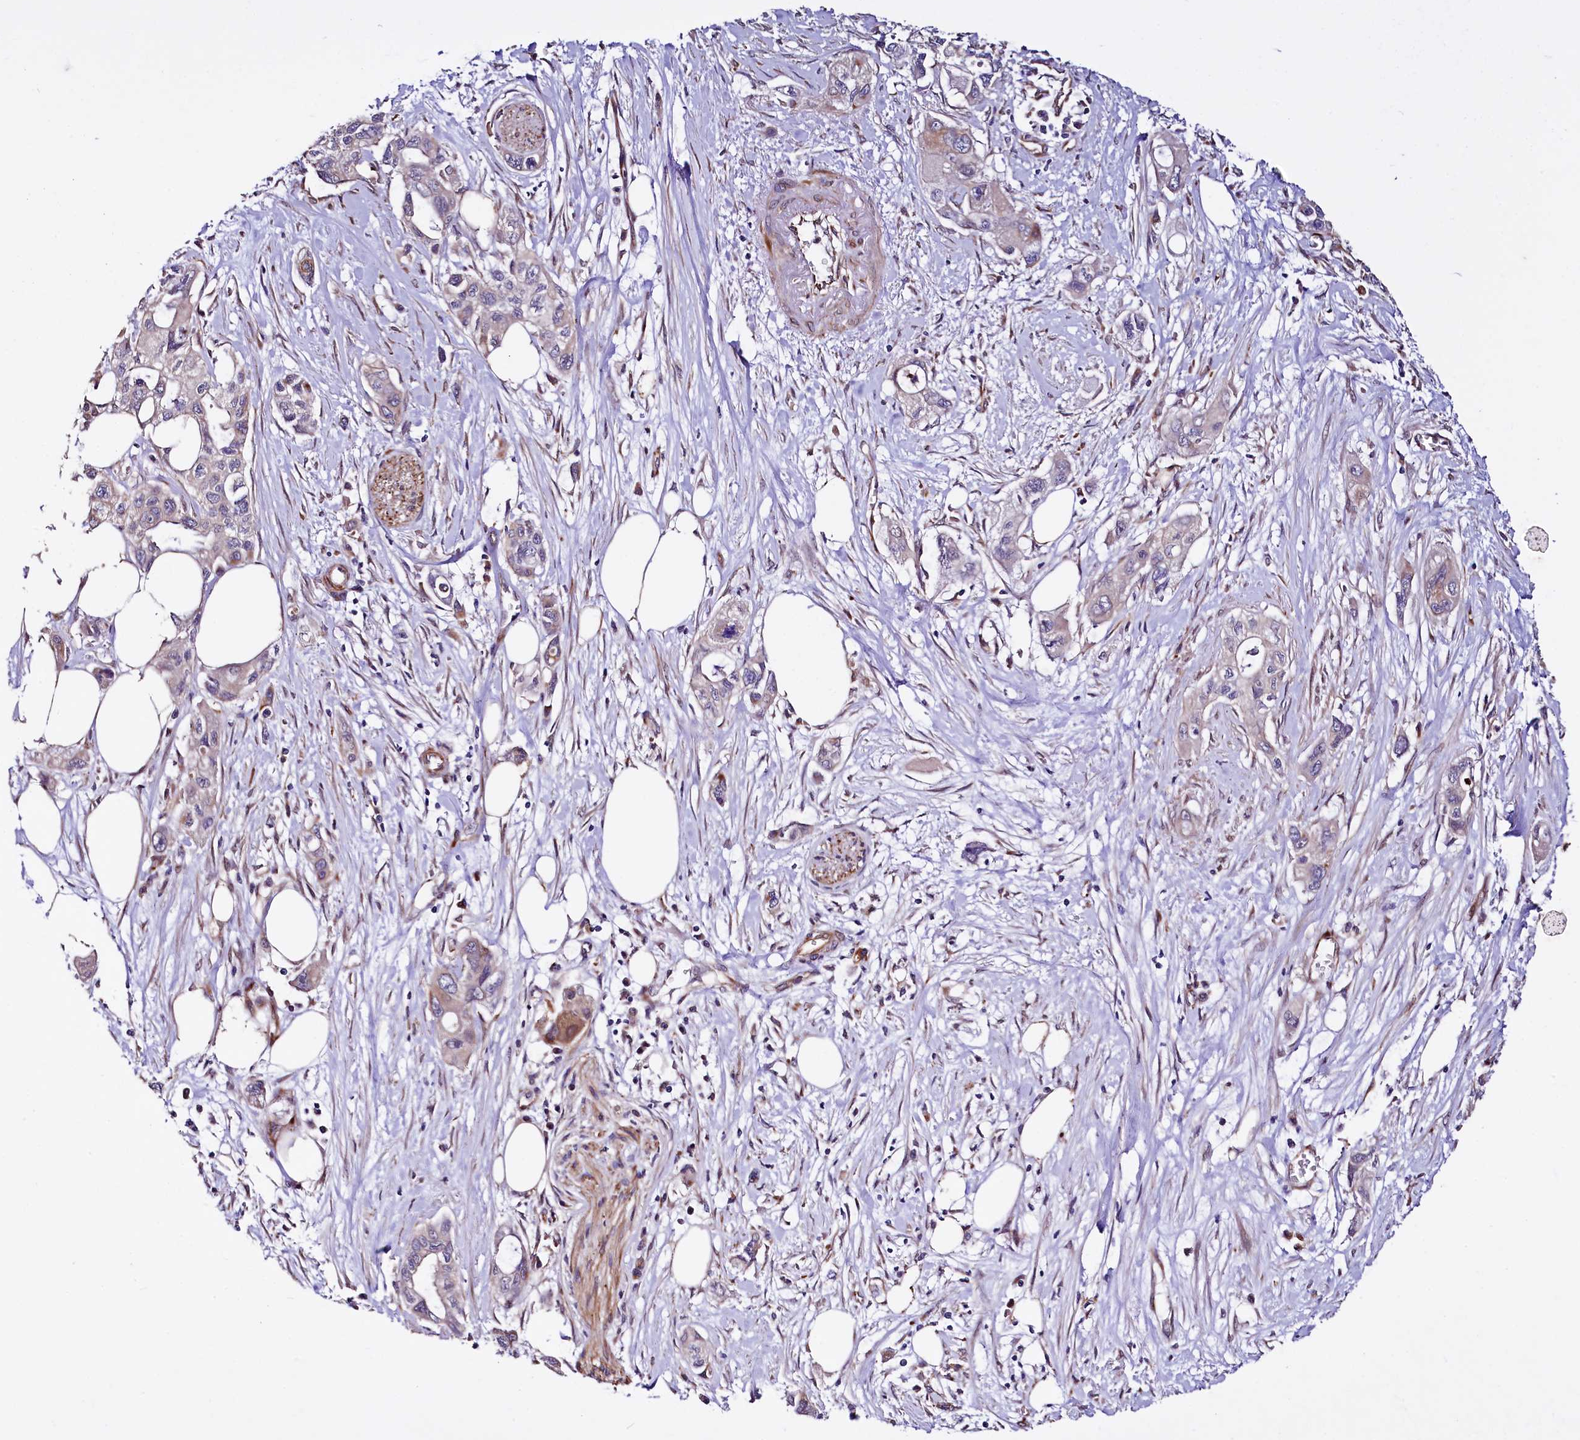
{"staining": {"intensity": "negative", "quantity": "none", "location": "none"}, "tissue": "pancreatic cancer", "cell_type": "Tumor cells", "image_type": "cancer", "snomed": [{"axis": "morphology", "description": "Adenocarcinoma, NOS"}, {"axis": "topography", "description": "Pancreas"}], "caption": "This photomicrograph is of adenocarcinoma (pancreatic) stained with immunohistochemistry (IHC) to label a protein in brown with the nuclei are counter-stained blue. There is no staining in tumor cells.", "gene": "TTC12", "patient": {"sex": "male", "age": 75}}